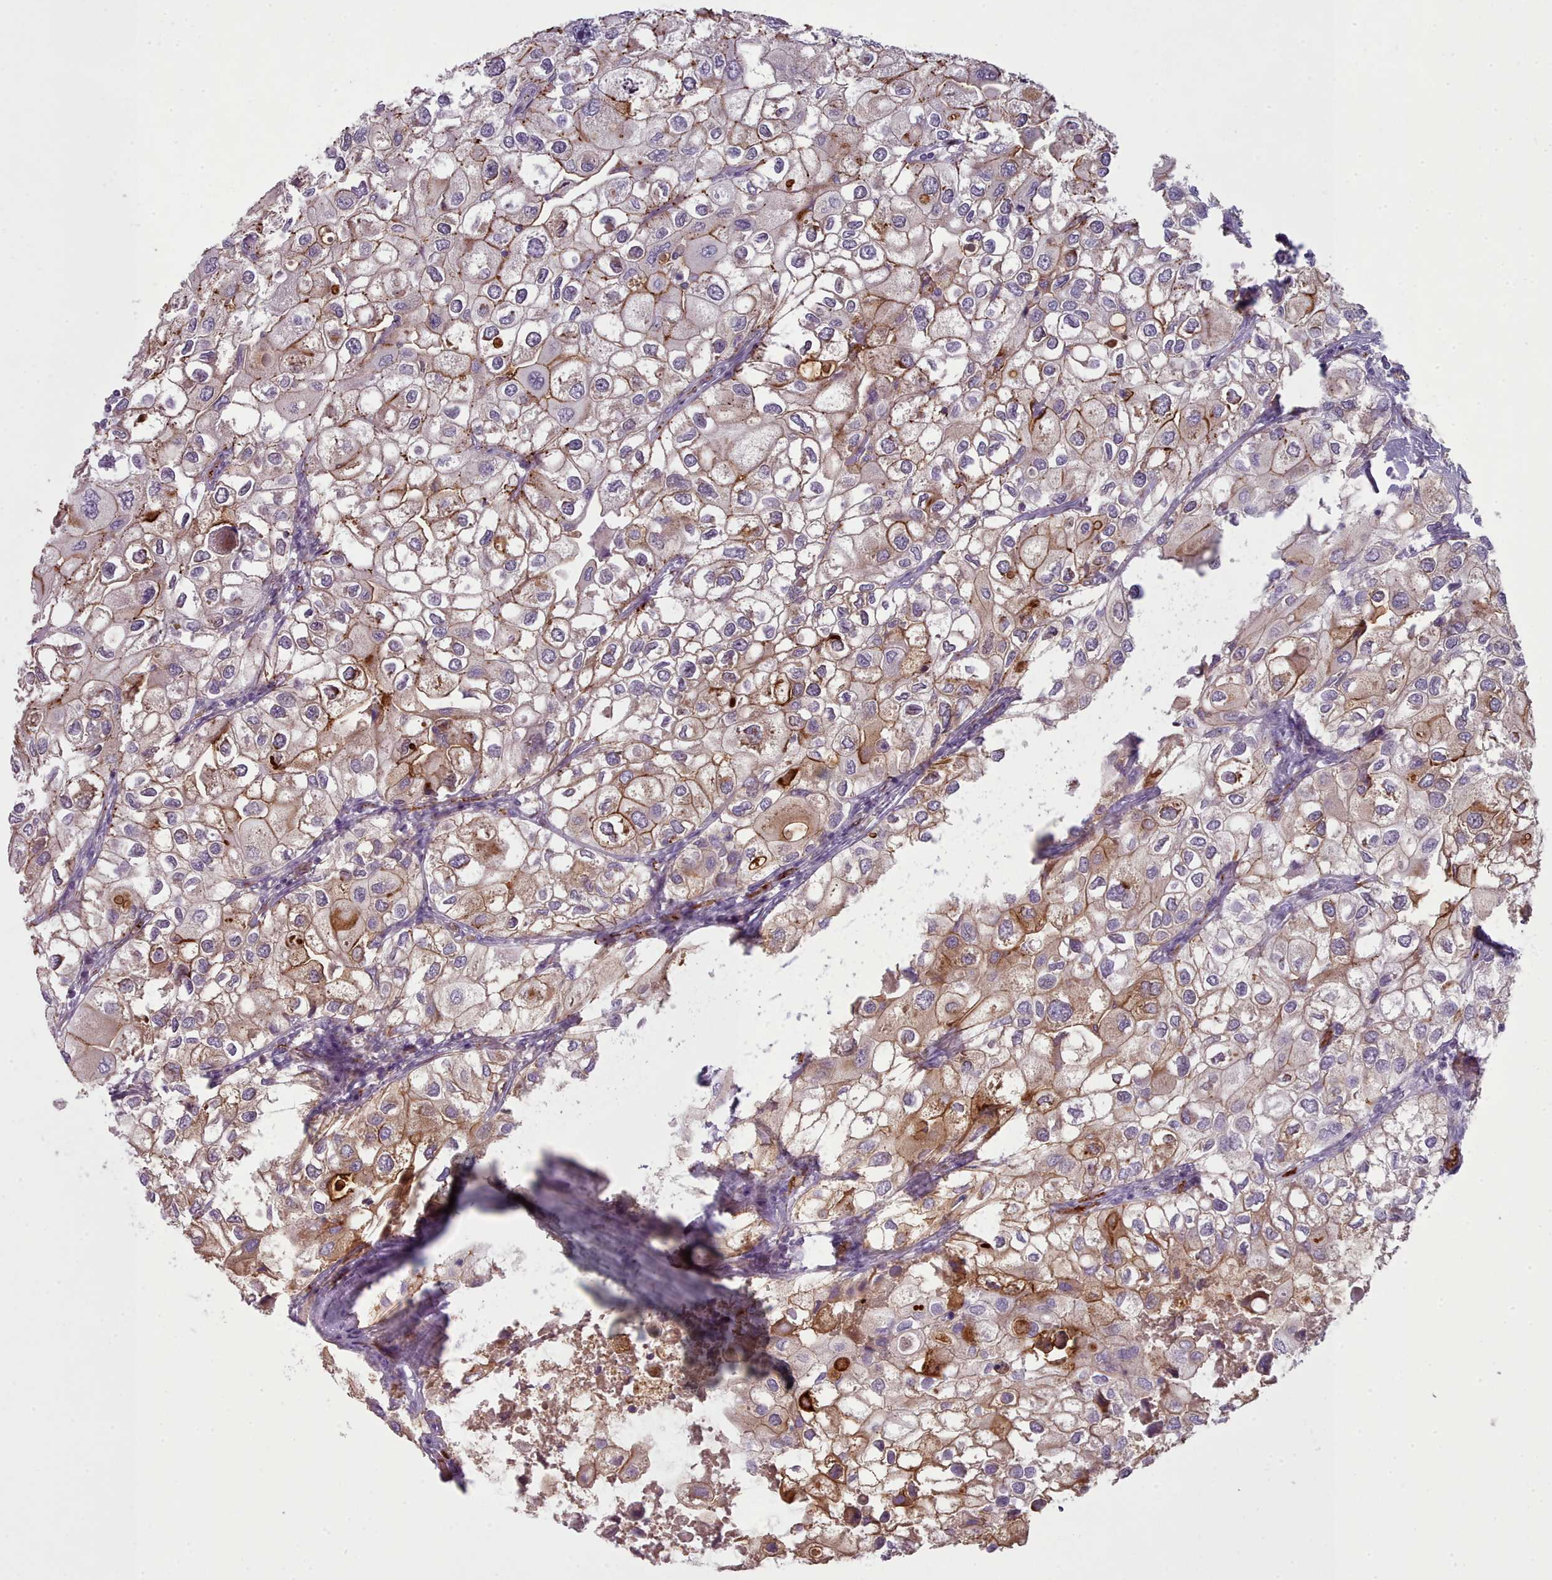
{"staining": {"intensity": "moderate", "quantity": "<25%", "location": "cytoplasmic/membranous"}, "tissue": "urothelial cancer", "cell_type": "Tumor cells", "image_type": "cancer", "snomed": [{"axis": "morphology", "description": "Urothelial carcinoma, High grade"}, {"axis": "topography", "description": "Urinary bladder"}], "caption": "Immunohistochemistry (IHC) histopathology image of neoplastic tissue: human urothelial cancer stained using IHC shows low levels of moderate protein expression localized specifically in the cytoplasmic/membranous of tumor cells, appearing as a cytoplasmic/membranous brown color.", "gene": "CD300LF", "patient": {"sex": "male", "age": 64}}